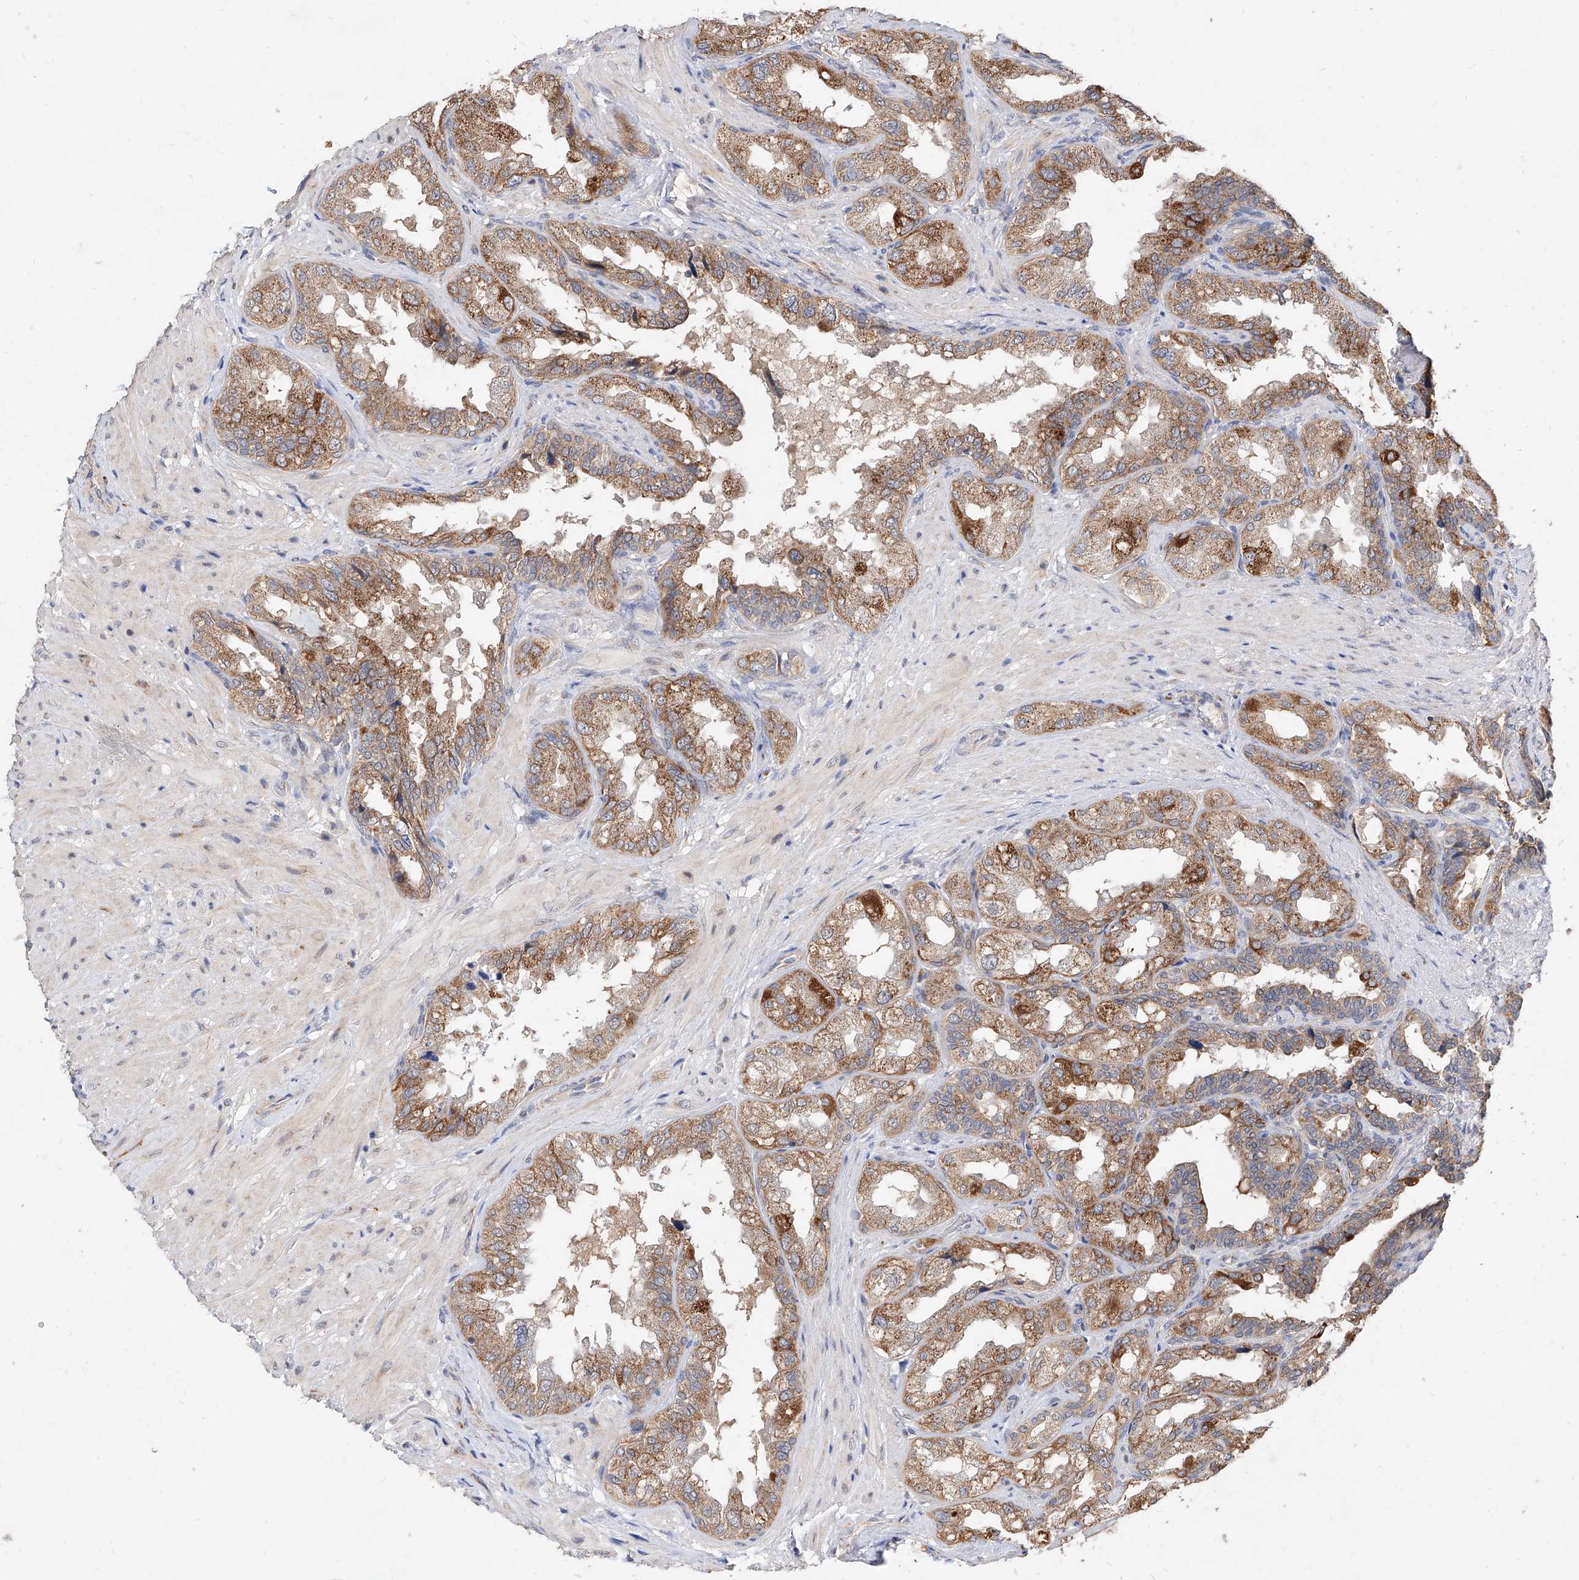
{"staining": {"intensity": "moderate", "quantity": ">75%", "location": "cytoplasmic/membranous"}, "tissue": "seminal vesicle", "cell_type": "Glandular cells", "image_type": "normal", "snomed": [{"axis": "morphology", "description": "Normal tissue, NOS"}, {"axis": "topography", "description": "Seminal veicle"}, {"axis": "topography", "description": "Peripheral nerve tissue"}], "caption": "Protein staining shows moderate cytoplasmic/membranous expression in approximately >75% of glandular cells in unremarkable seminal vesicle. The staining was performed using DAB (3,3'-diaminobenzidine), with brown indicating positive protein expression. Nuclei are stained blue with hematoxylin.", "gene": "MFSD4B", "patient": {"sex": "male", "age": 63}}